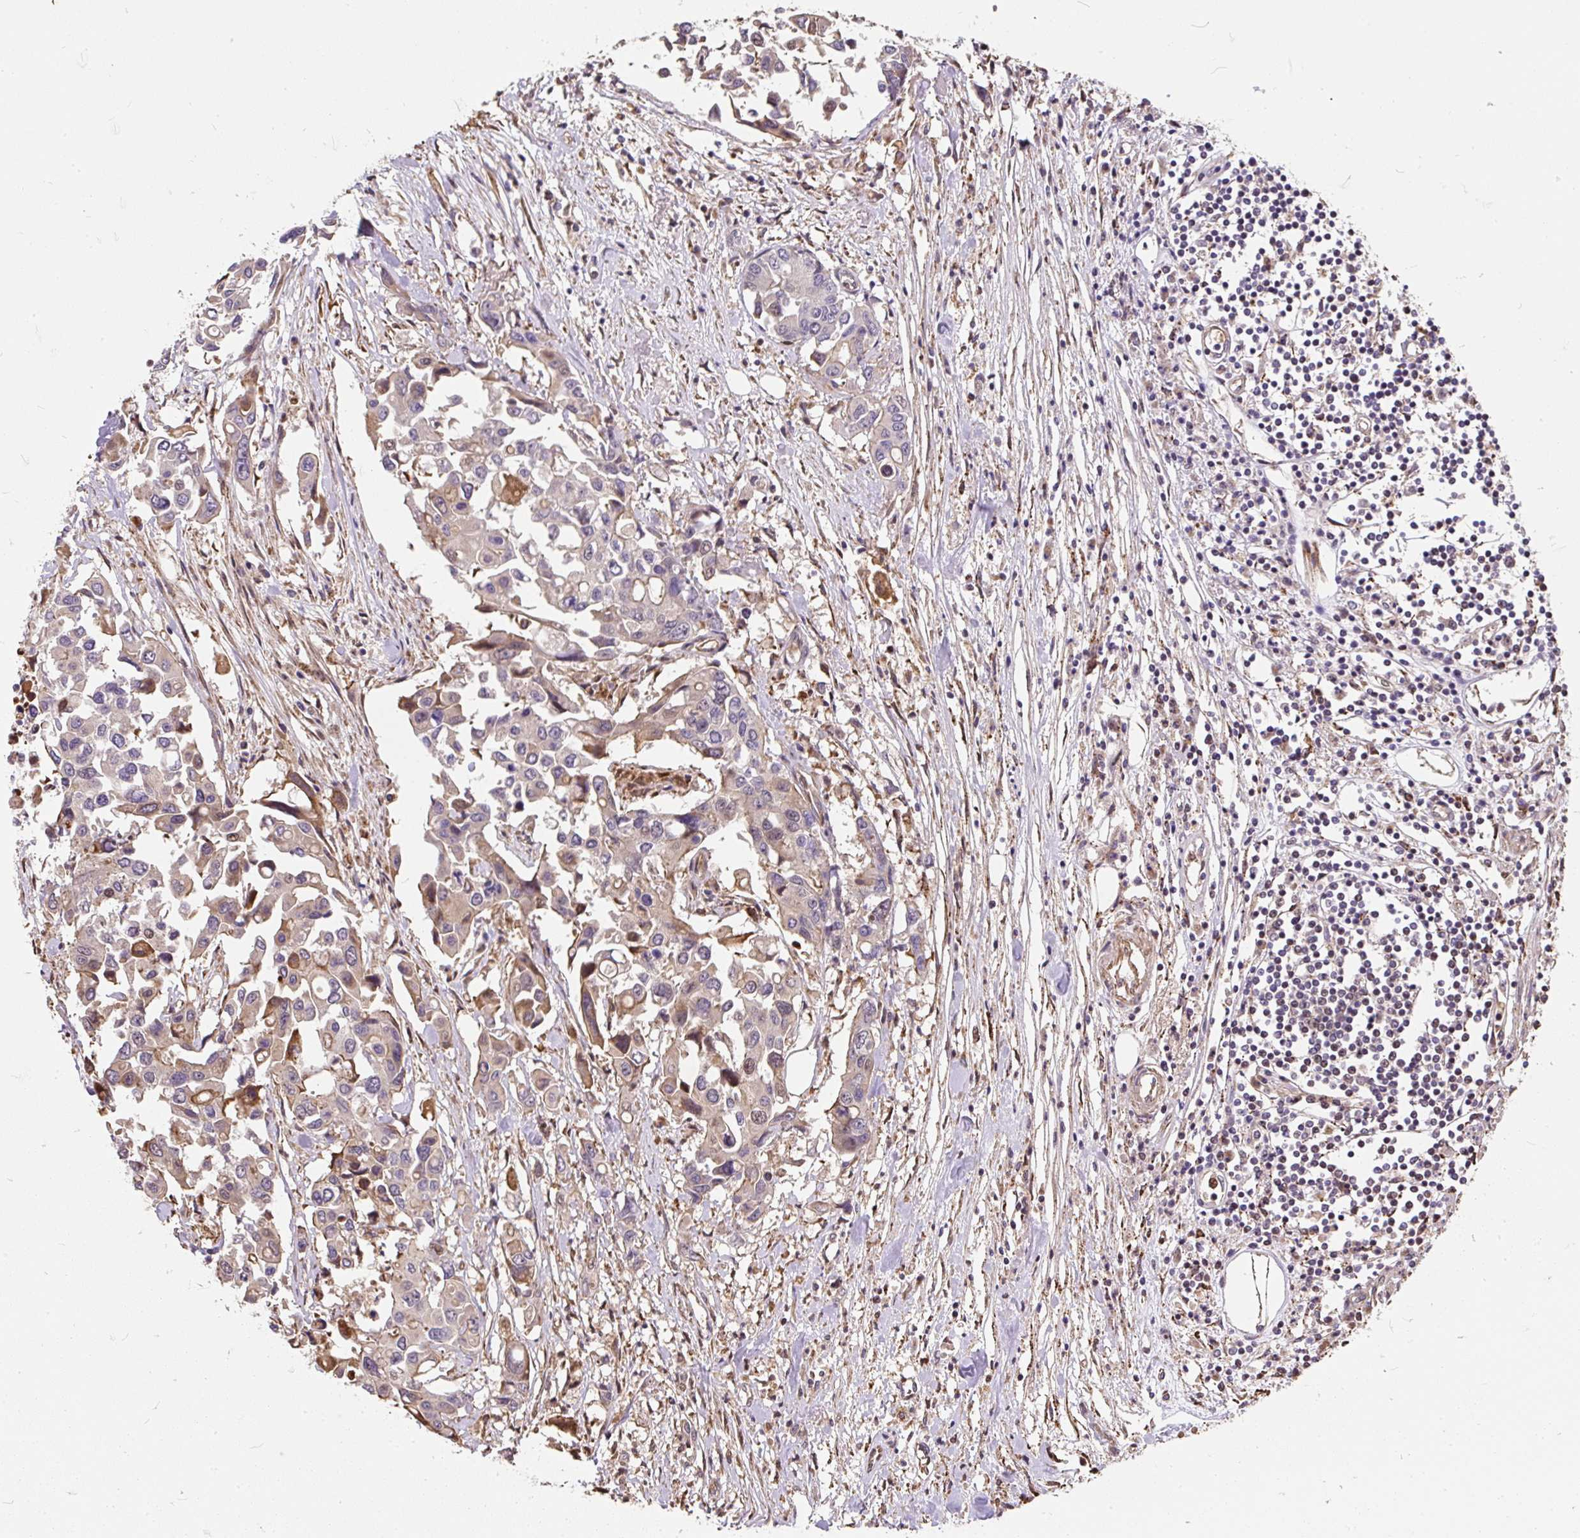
{"staining": {"intensity": "weak", "quantity": "<25%", "location": "cytoplasmic/membranous,nuclear"}, "tissue": "colorectal cancer", "cell_type": "Tumor cells", "image_type": "cancer", "snomed": [{"axis": "morphology", "description": "Adenocarcinoma, NOS"}, {"axis": "topography", "description": "Colon"}], "caption": "Tumor cells show no significant protein staining in colorectal adenocarcinoma.", "gene": "PUS7L", "patient": {"sex": "male", "age": 77}}